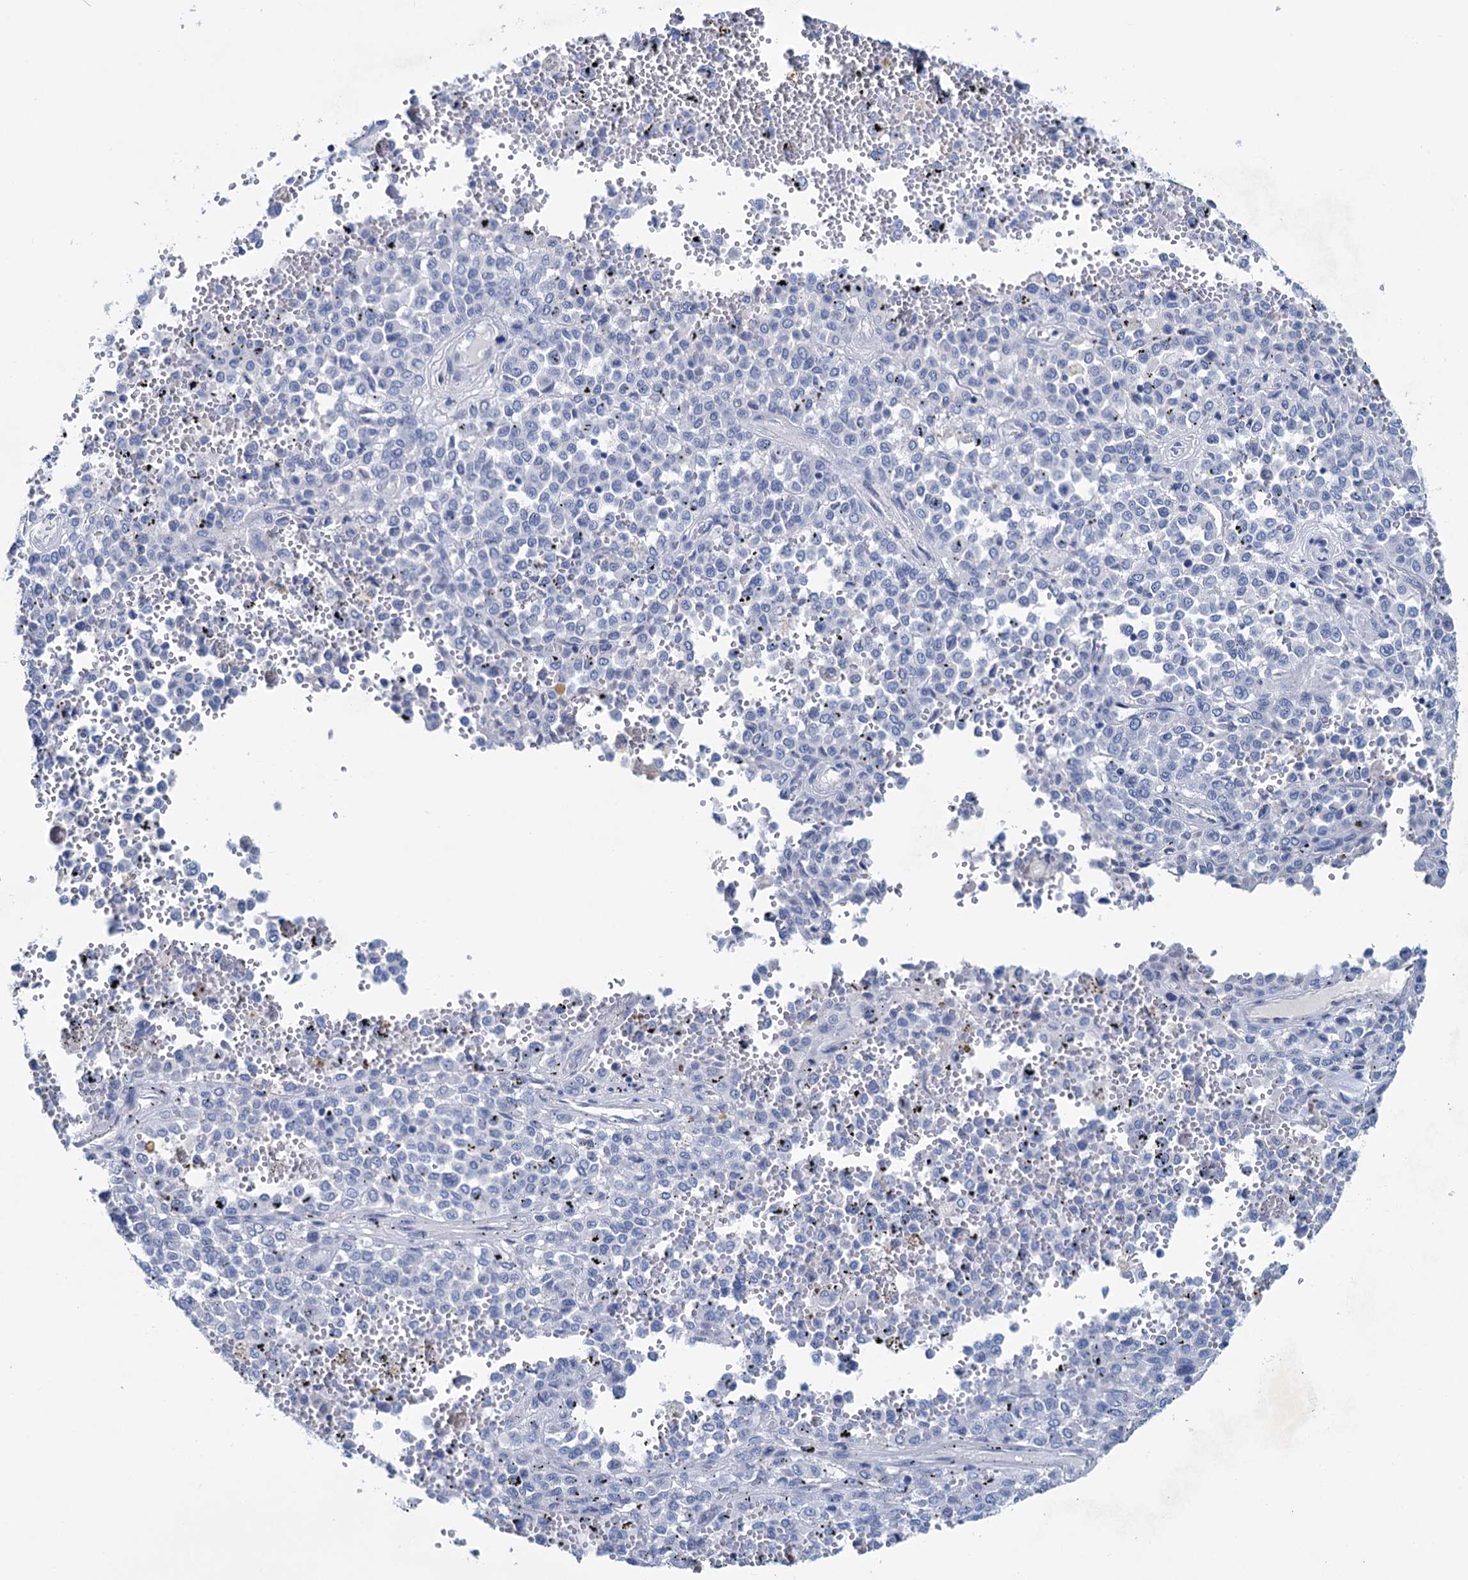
{"staining": {"intensity": "negative", "quantity": "none", "location": "none"}, "tissue": "melanoma", "cell_type": "Tumor cells", "image_type": "cancer", "snomed": [{"axis": "morphology", "description": "Malignant melanoma, Metastatic site"}, {"axis": "topography", "description": "Pancreas"}], "caption": "Melanoma was stained to show a protein in brown. There is no significant staining in tumor cells.", "gene": "MYOZ3", "patient": {"sex": "female", "age": 30}}